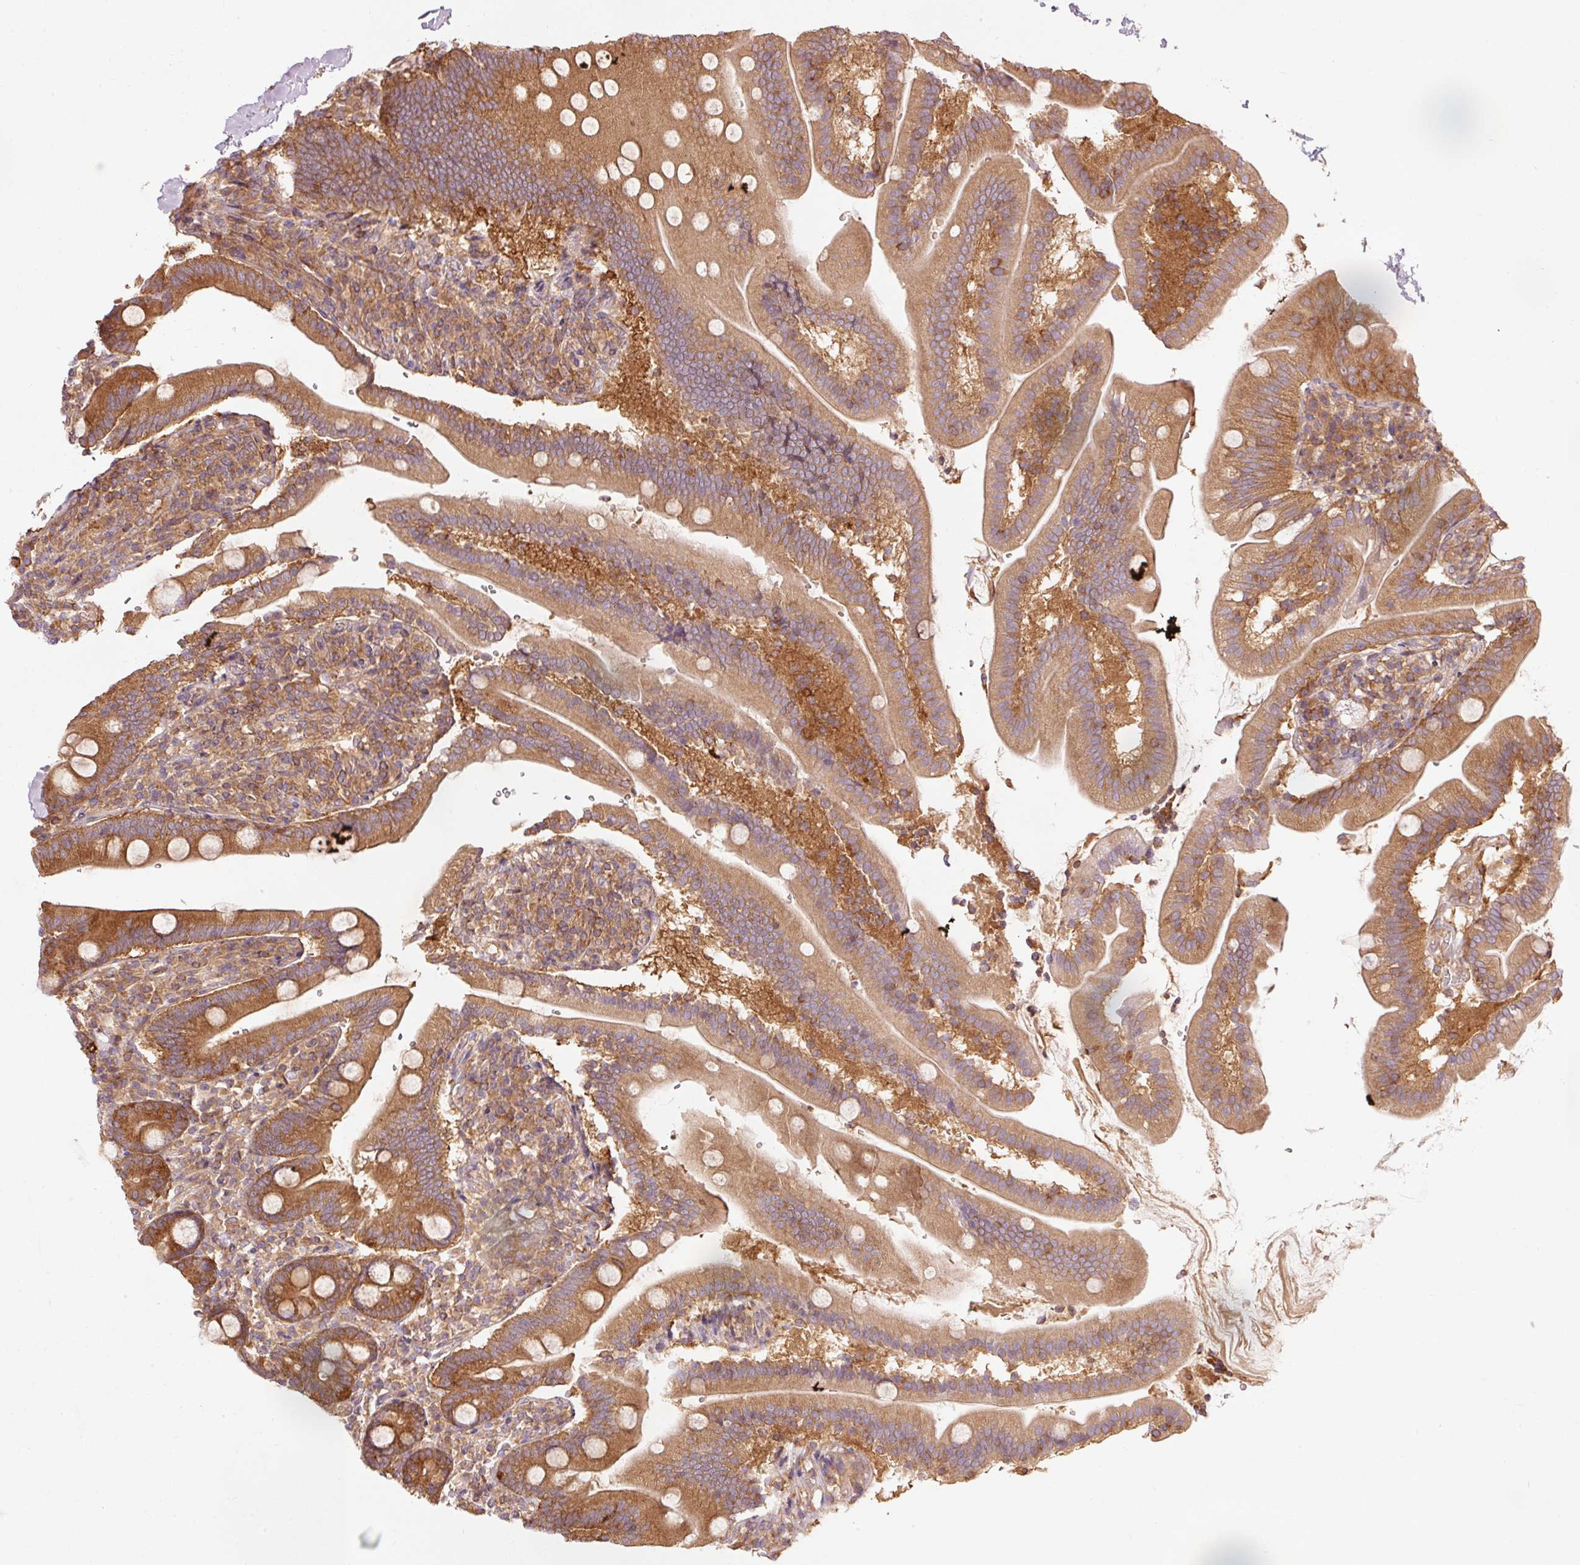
{"staining": {"intensity": "moderate", "quantity": ">75%", "location": "cytoplasmic/membranous"}, "tissue": "duodenum", "cell_type": "Glandular cells", "image_type": "normal", "snomed": [{"axis": "morphology", "description": "Normal tissue, NOS"}, {"axis": "topography", "description": "Duodenum"}], "caption": "This image demonstrates immunohistochemistry staining of unremarkable human duodenum, with medium moderate cytoplasmic/membranous expression in approximately >75% of glandular cells.", "gene": "PDAP1", "patient": {"sex": "female", "age": 67}}